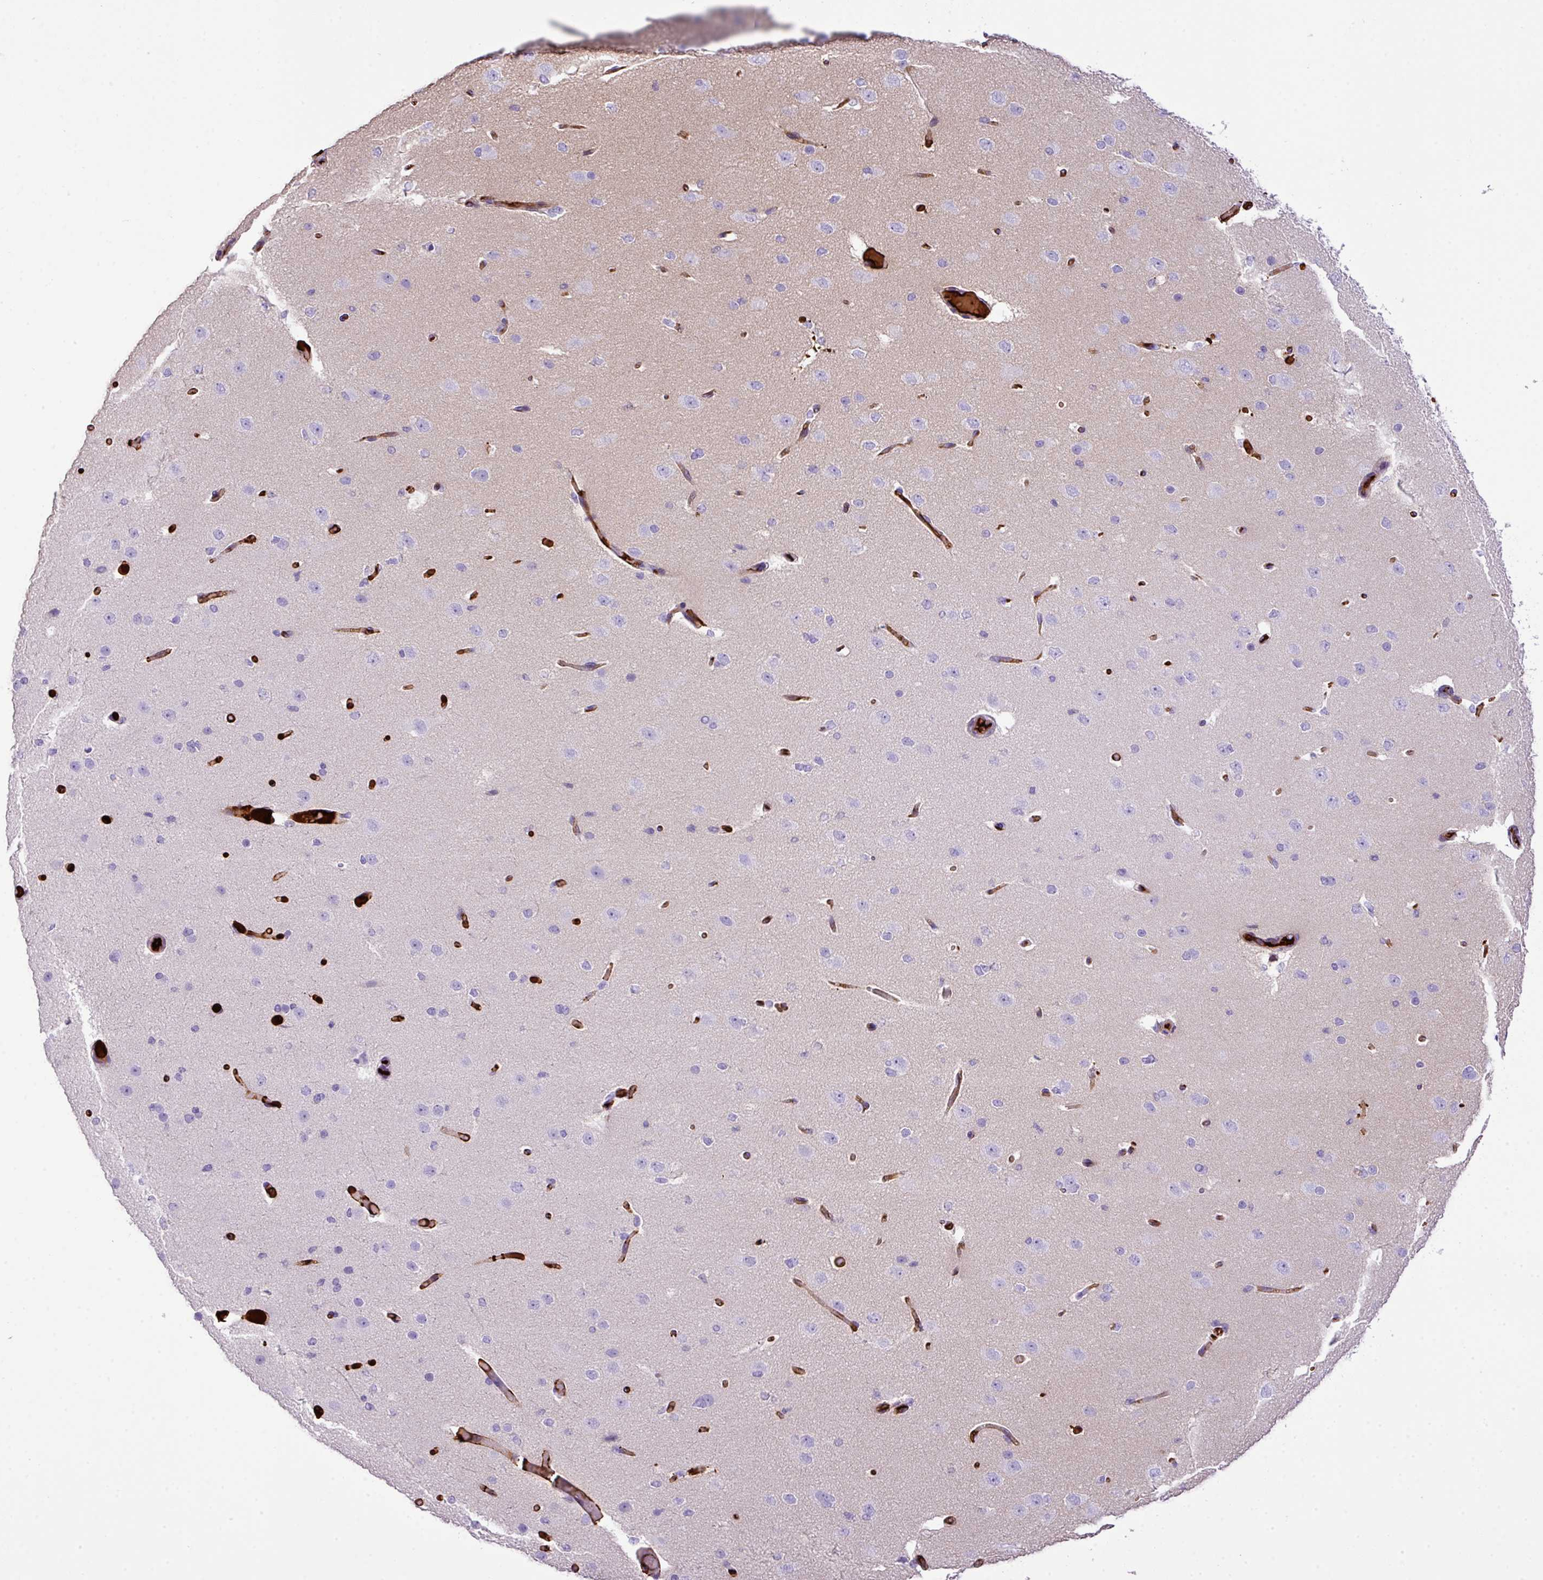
{"staining": {"intensity": "strong", "quantity": "25%-75%", "location": "cytoplasmic/membranous"}, "tissue": "cerebral cortex", "cell_type": "Endothelial cells", "image_type": "normal", "snomed": [{"axis": "morphology", "description": "Normal tissue, NOS"}, {"axis": "morphology", "description": "Inflammation, NOS"}, {"axis": "topography", "description": "Cerebral cortex"}], "caption": "About 25%-75% of endothelial cells in normal human cerebral cortex show strong cytoplasmic/membranous protein positivity as visualized by brown immunohistochemical staining.", "gene": "CTXN2", "patient": {"sex": "male", "age": 6}}